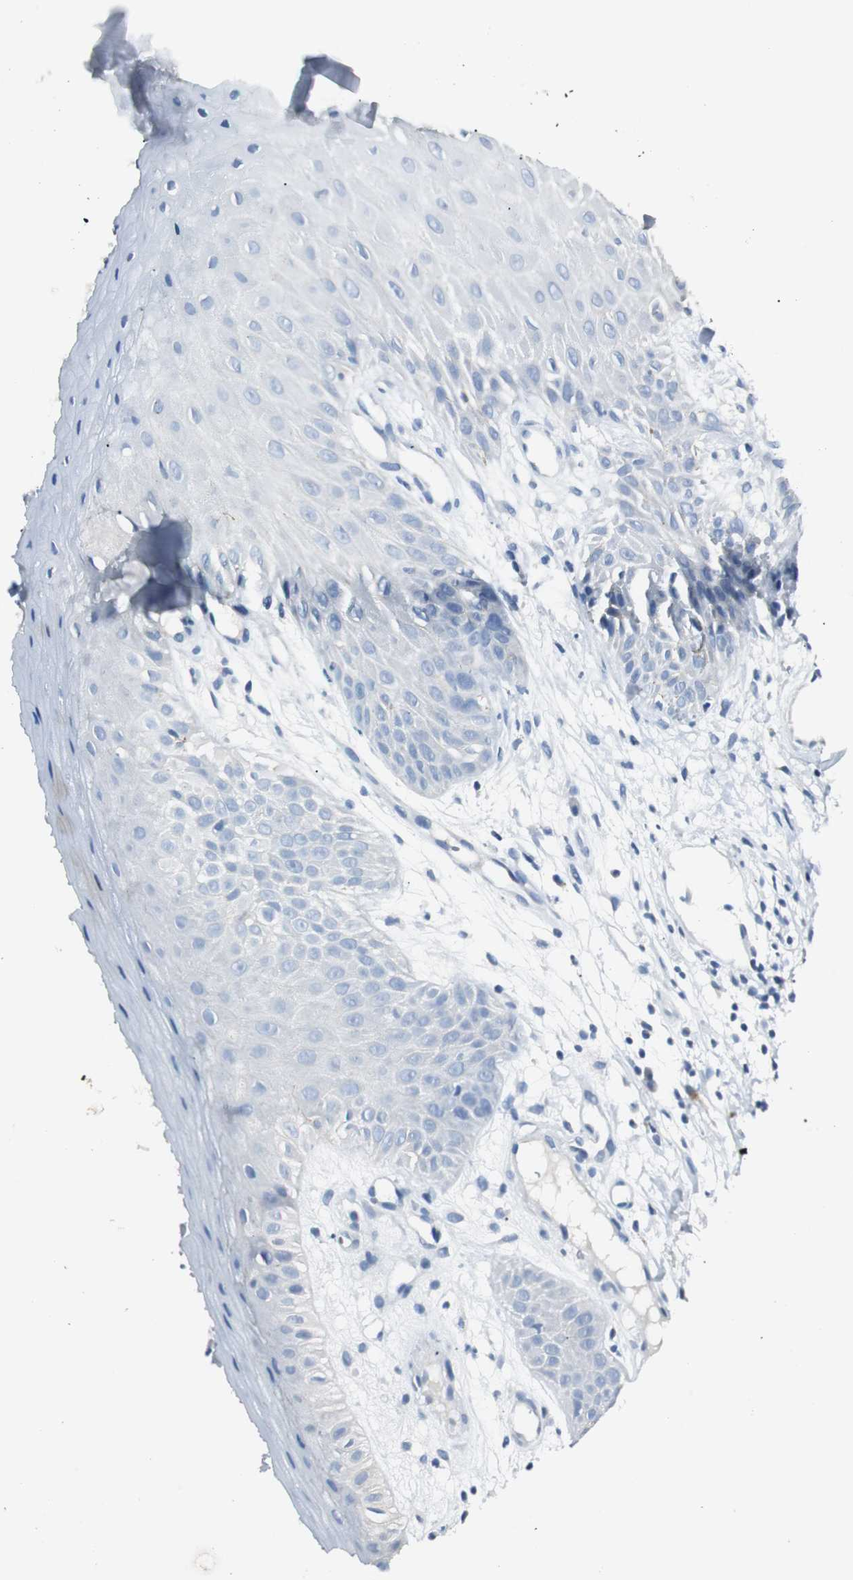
{"staining": {"intensity": "negative", "quantity": "none", "location": "none"}, "tissue": "skin cancer", "cell_type": "Tumor cells", "image_type": "cancer", "snomed": [{"axis": "morphology", "description": "Basal cell carcinoma"}, {"axis": "topography", "description": "Skin"}], "caption": "Photomicrograph shows no significant protein staining in tumor cells of basal cell carcinoma (skin).", "gene": "LRP2", "patient": {"sex": "male", "age": 87}}